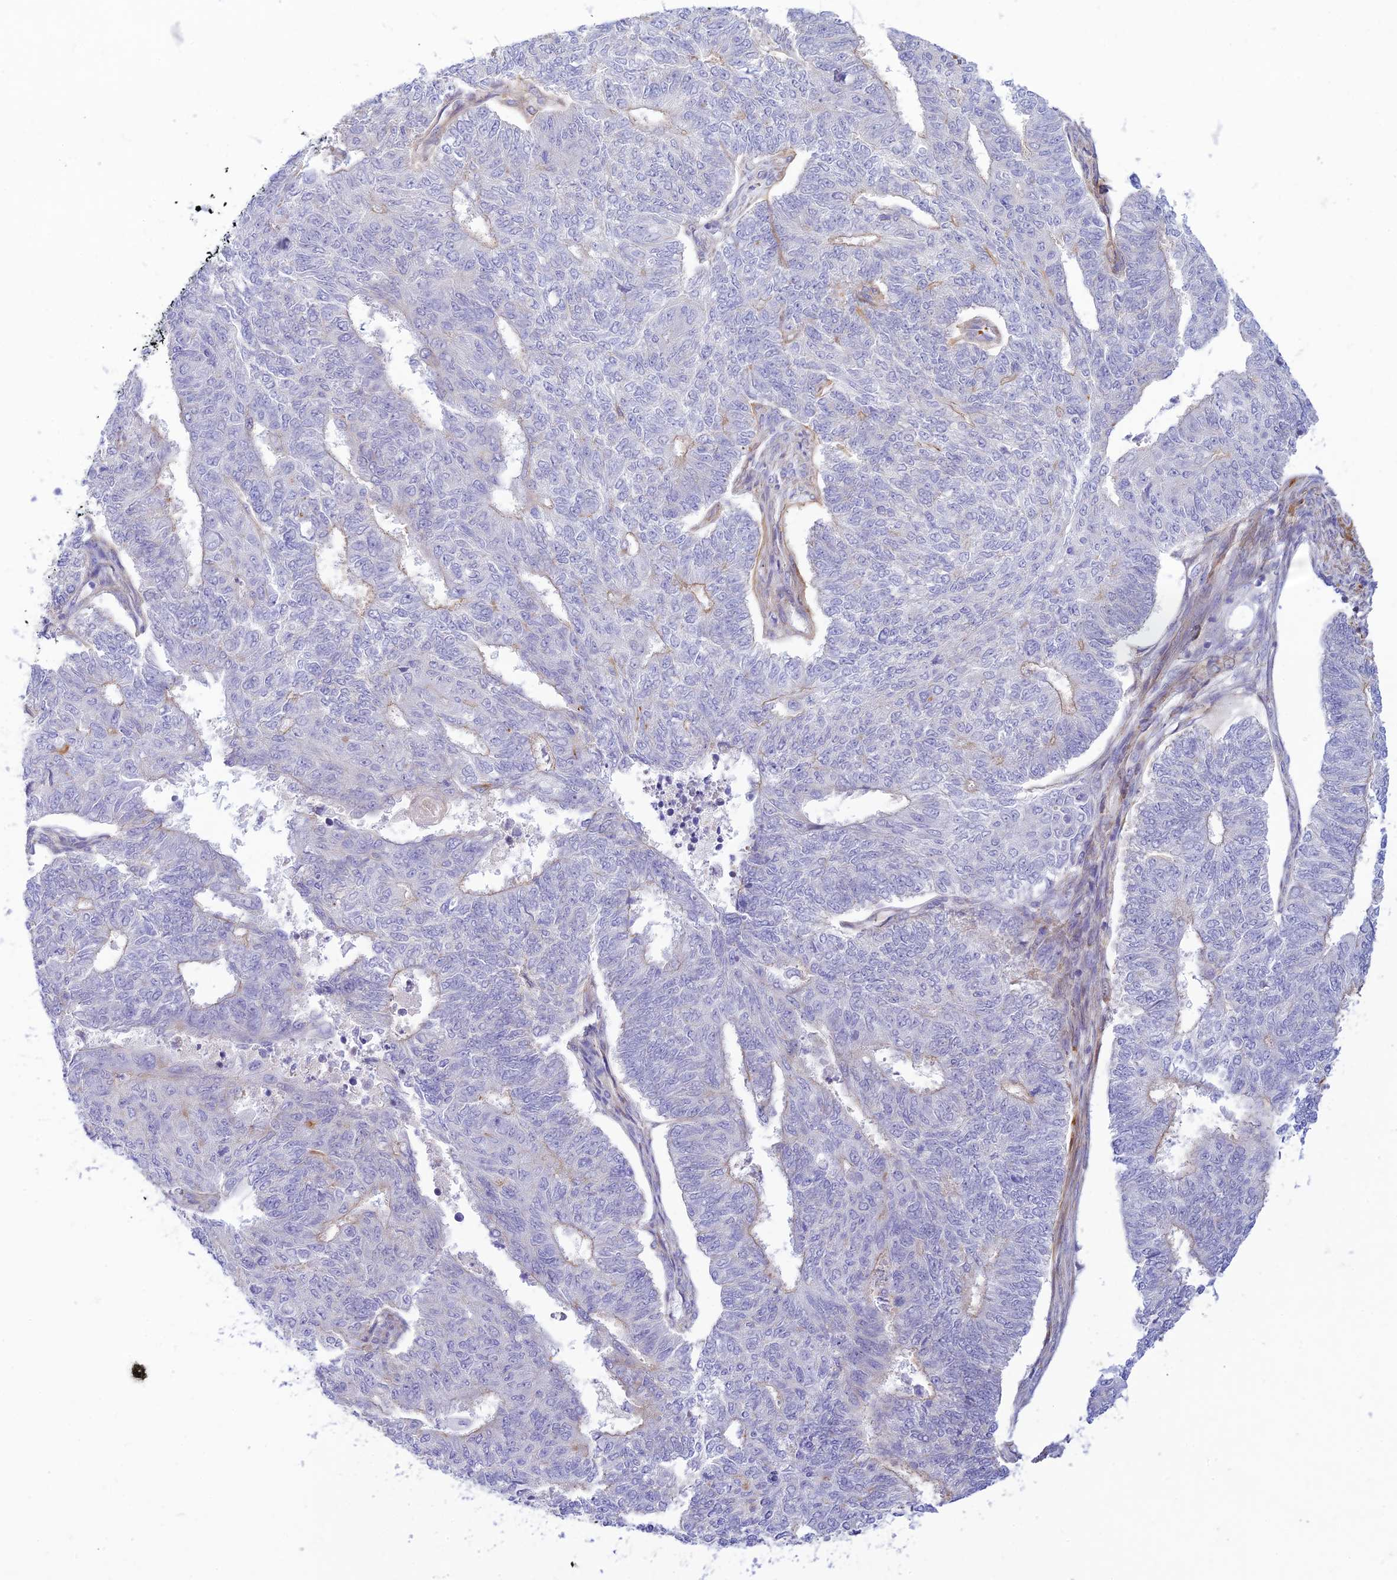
{"staining": {"intensity": "negative", "quantity": "none", "location": "none"}, "tissue": "endometrial cancer", "cell_type": "Tumor cells", "image_type": "cancer", "snomed": [{"axis": "morphology", "description": "Adenocarcinoma, NOS"}, {"axis": "topography", "description": "Endometrium"}], "caption": "Tumor cells show no significant protein positivity in endometrial cancer (adenocarcinoma).", "gene": "FBXW4", "patient": {"sex": "female", "age": 32}}